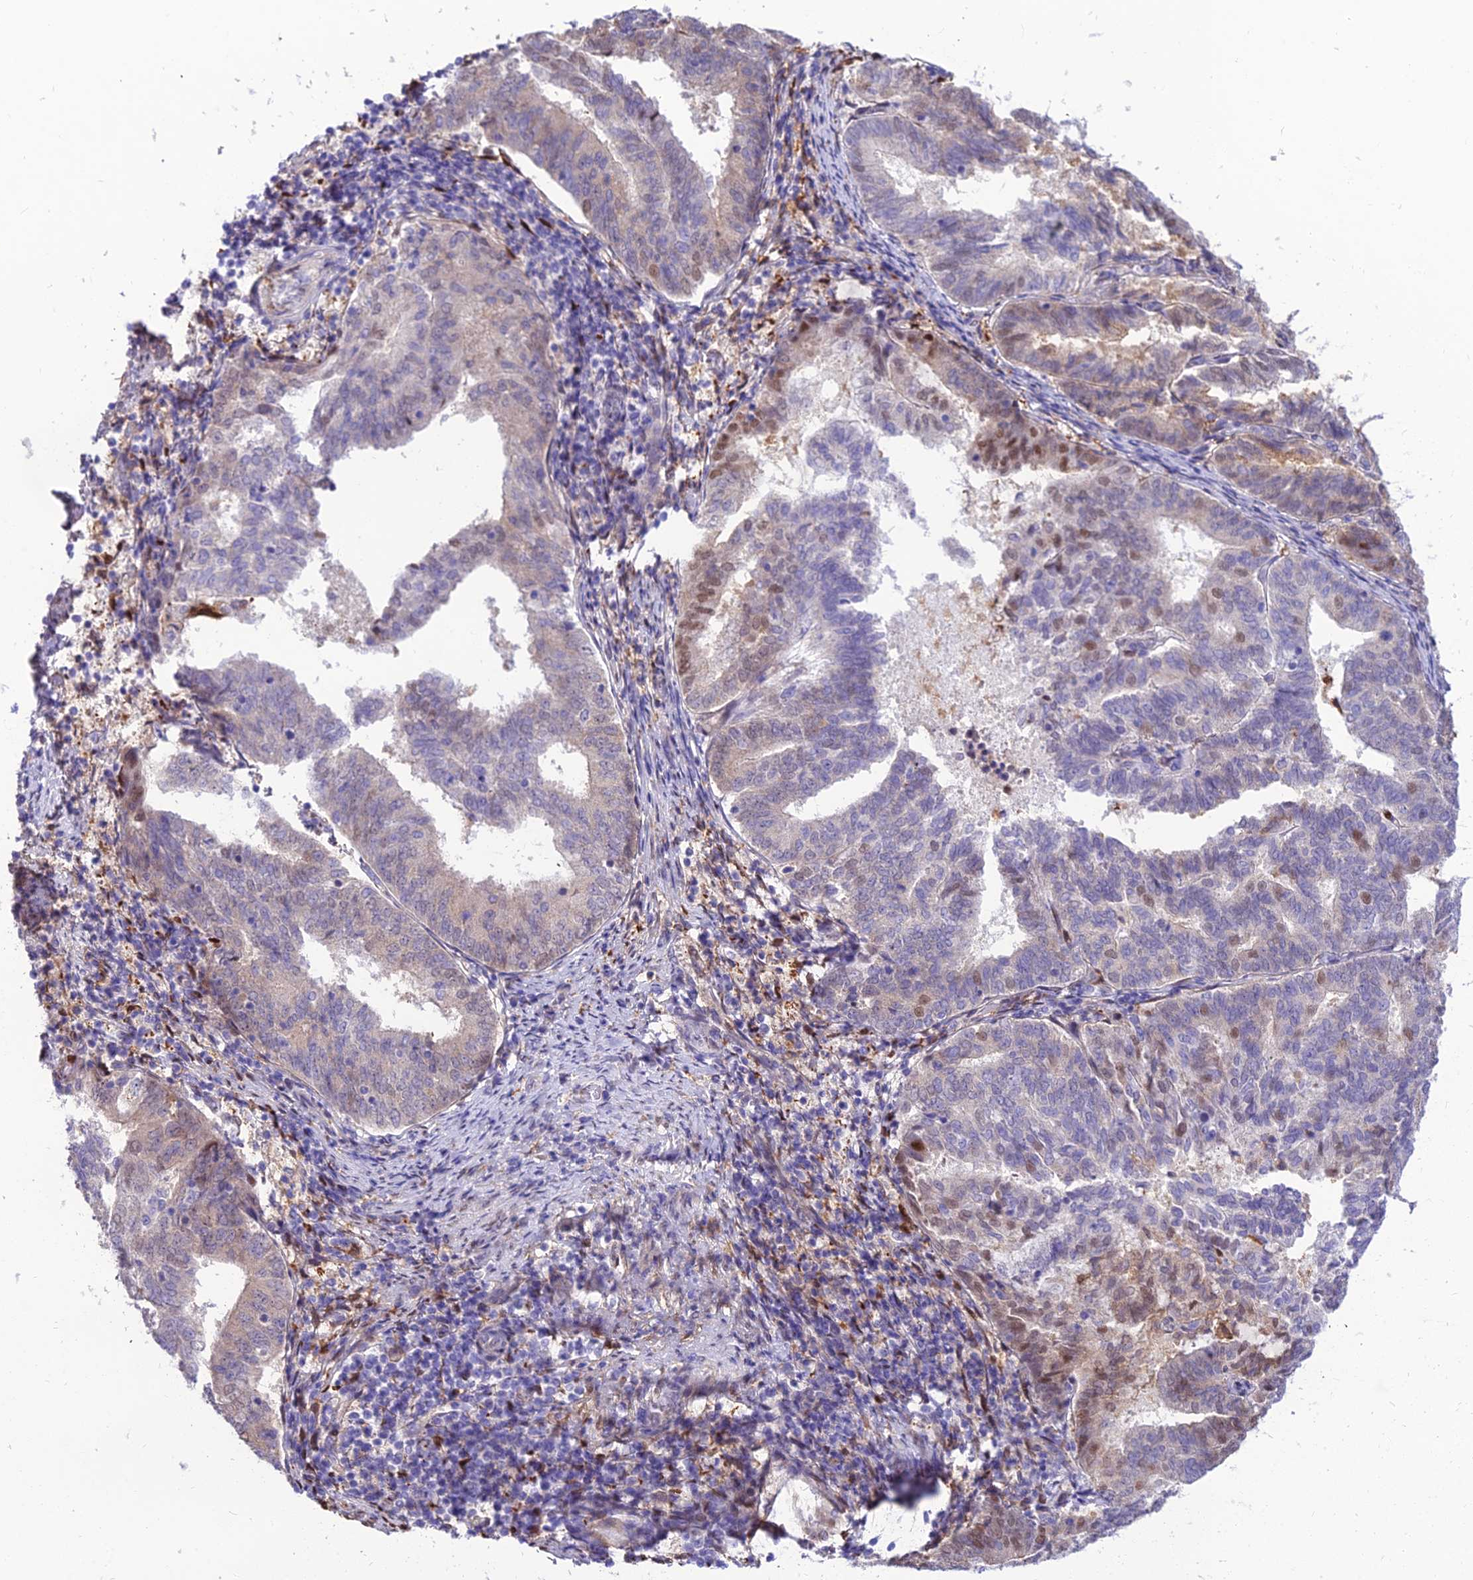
{"staining": {"intensity": "moderate", "quantity": "<25%", "location": "nuclear"}, "tissue": "endometrial cancer", "cell_type": "Tumor cells", "image_type": "cancer", "snomed": [{"axis": "morphology", "description": "Adenocarcinoma, NOS"}, {"axis": "topography", "description": "Endometrium"}], "caption": "Immunohistochemical staining of endometrial cancer displays low levels of moderate nuclear staining in approximately <25% of tumor cells.", "gene": "MB21D2", "patient": {"sex": "female", "age": 80}}